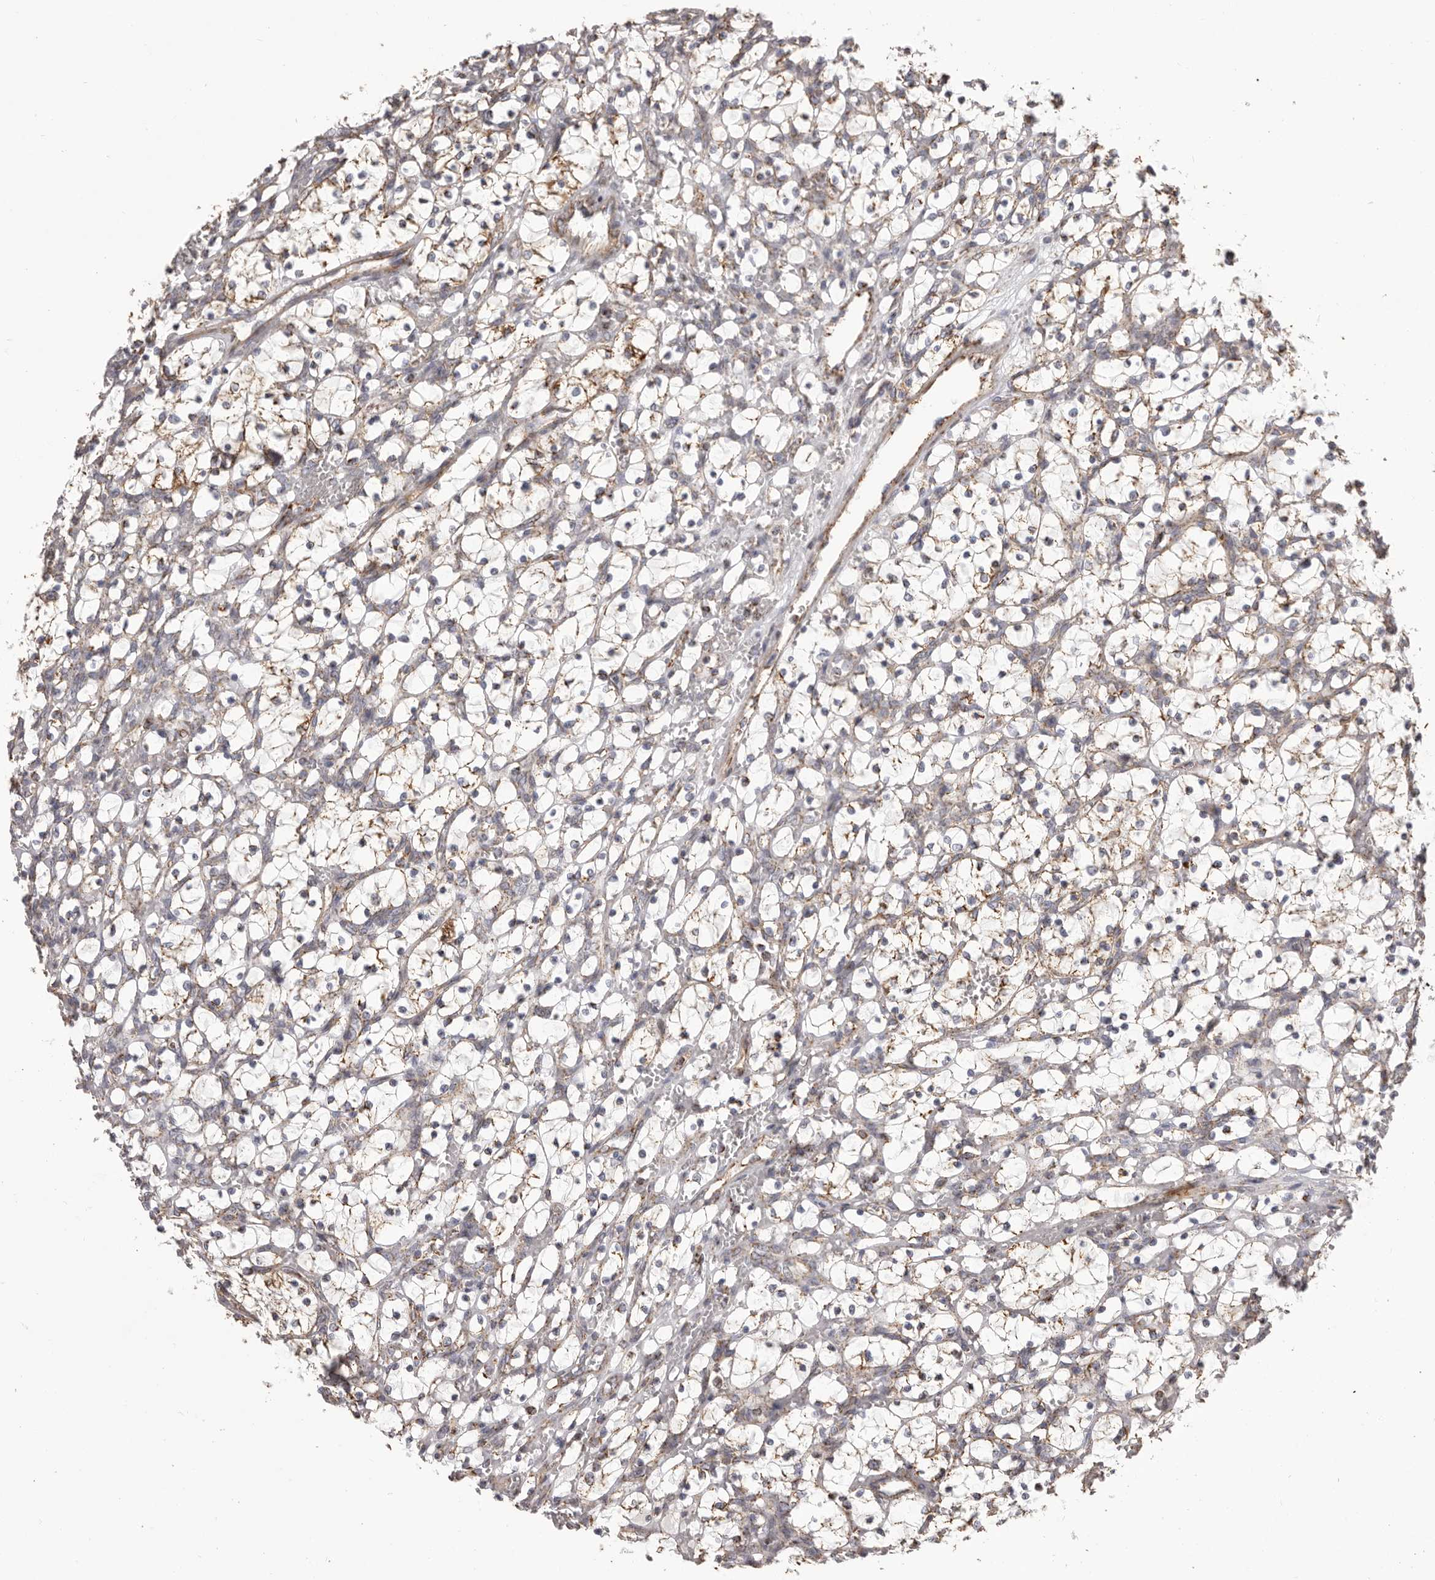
{"staining": {"intensity": "weak", "quantity": "<25%", "location": "cytoplasmic/membranous"}, "tissue": "renal cancer", "cell_type": "Tumor cells", "image_type": "cancer", "snomed": [{"axis": "morphology", "description": "Adenocarcinoma, NOS"}, {"axis": "topography", "description": "Kidney"}], "caption": "A photomicrograph of human renal cancer (adenocarcinoma) is negative for staining in tumor cells. The staining is performed using DAB brown chromogen with nuclei counter-stained in using hematoxylin.", "gene": "CHRM2", "patient": {"sex": "female", "age": 69}}